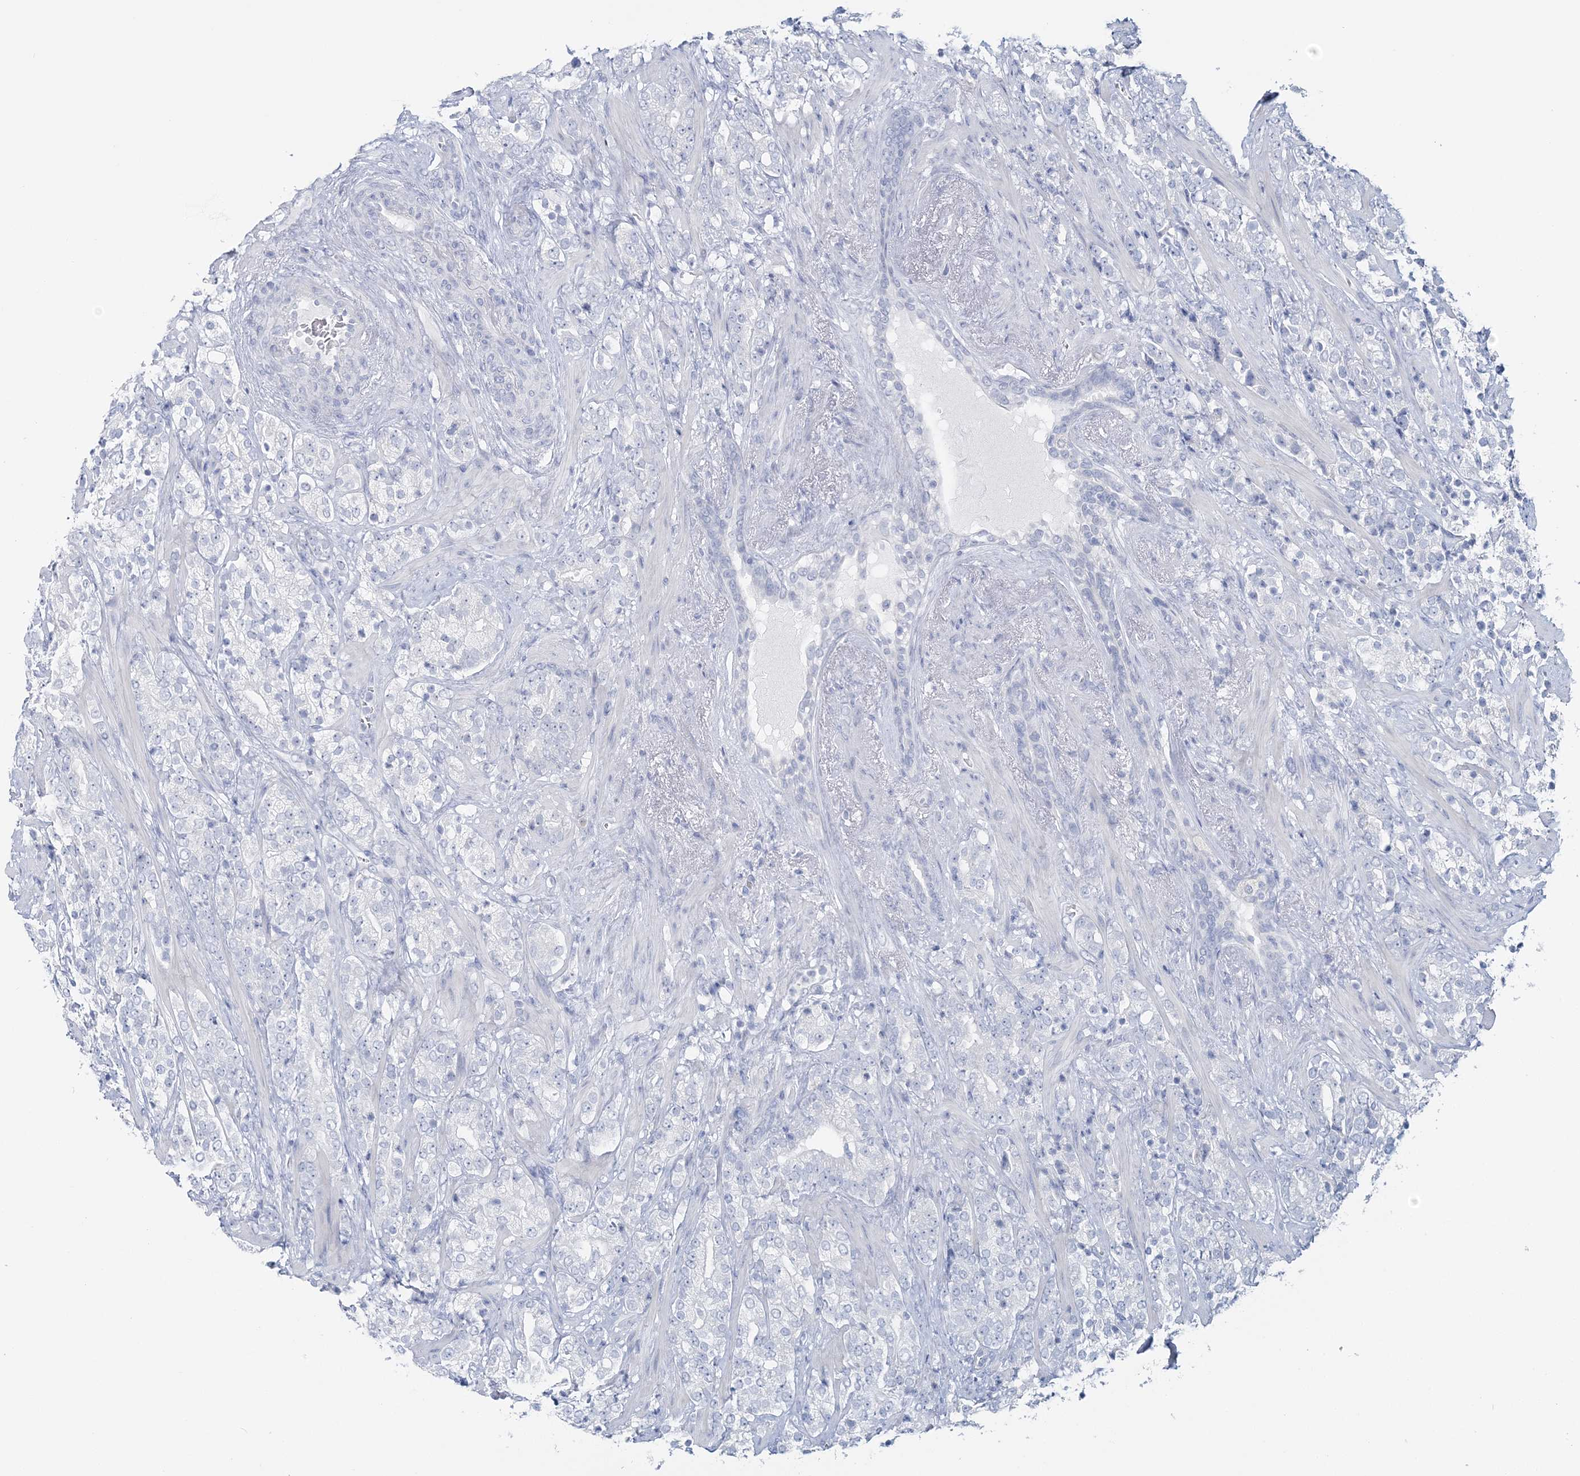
{"staining": {"intensity": "negative", "quantity": "none", "location": "none"}, "tissue": "prostate cancer", "cell_type": "Tumor cells", "image_type": "cancer", "snomed": [{"axis": "morphology", "description": "Adenocarcinoma, High grade"}, {"axis": "topography", "description": "Prostate"}], "caption": "Photomicrograph shows no protein expression in tumor cells of prostate cancer tissue. (DAB (3,3'-diaminobenzidine) immunohistochemistry (IHC), high magnification).", "gene": "CYP3A4", "patient": {"sex": "male", "age": 71}}